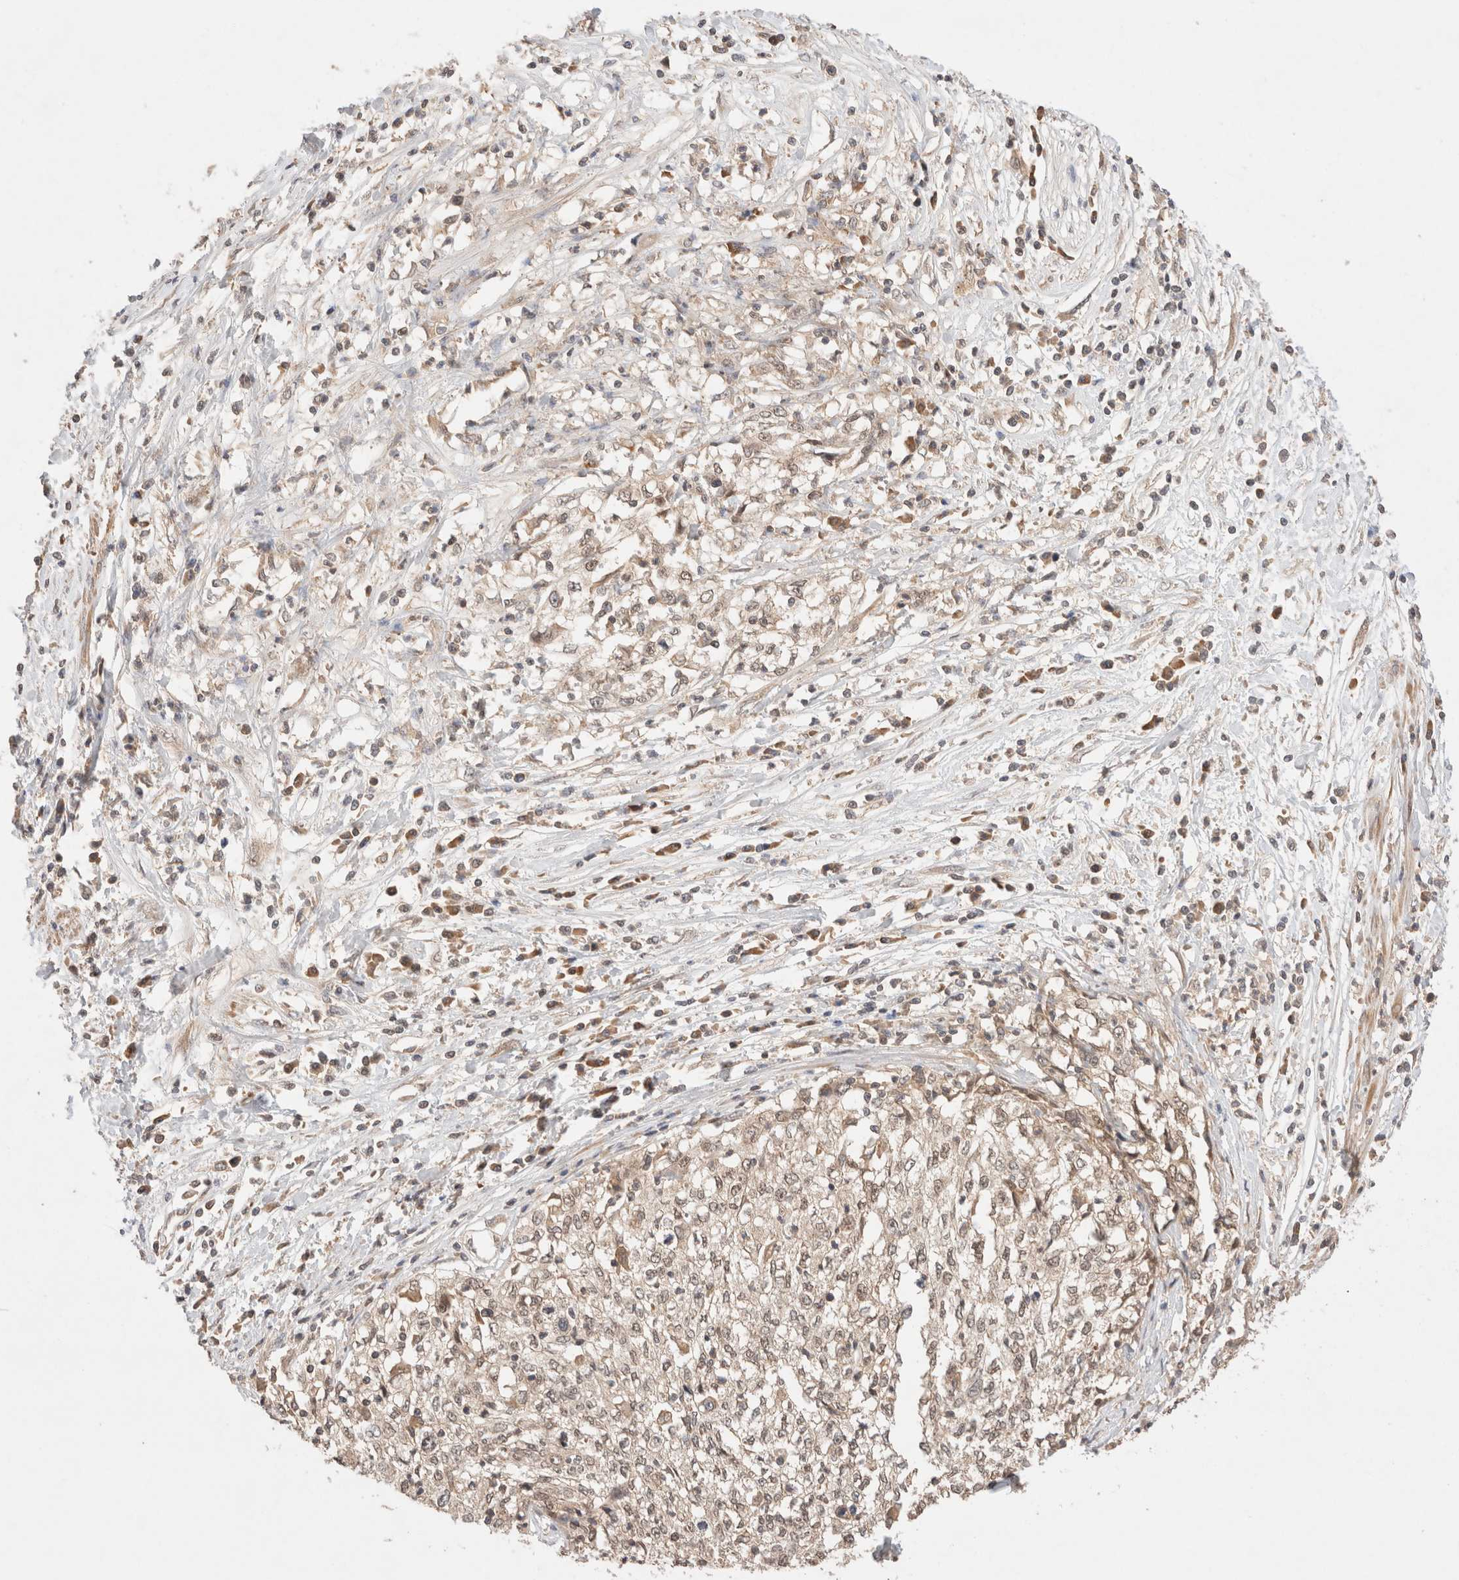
{"staining": {"intensity": "weak", "quantity": "<25%", "location": "cytoplasmic/membranous,nuclear"}, "tissue": "cervical cancer", "cell_type": "Tumor cells", "image_type": "cancer", "snomed": [{"axis": "morphology", "description": "Squamous cell carcinoma, NOS"}, {"axis": "topography", "description": "Cervix"}], "caption": "The histopathology image shows no staining of tumor cells in cervical squamous cell carcinoma.", "gene": "CARNMT1", "patient": {"sex": "female", "age": 57}}